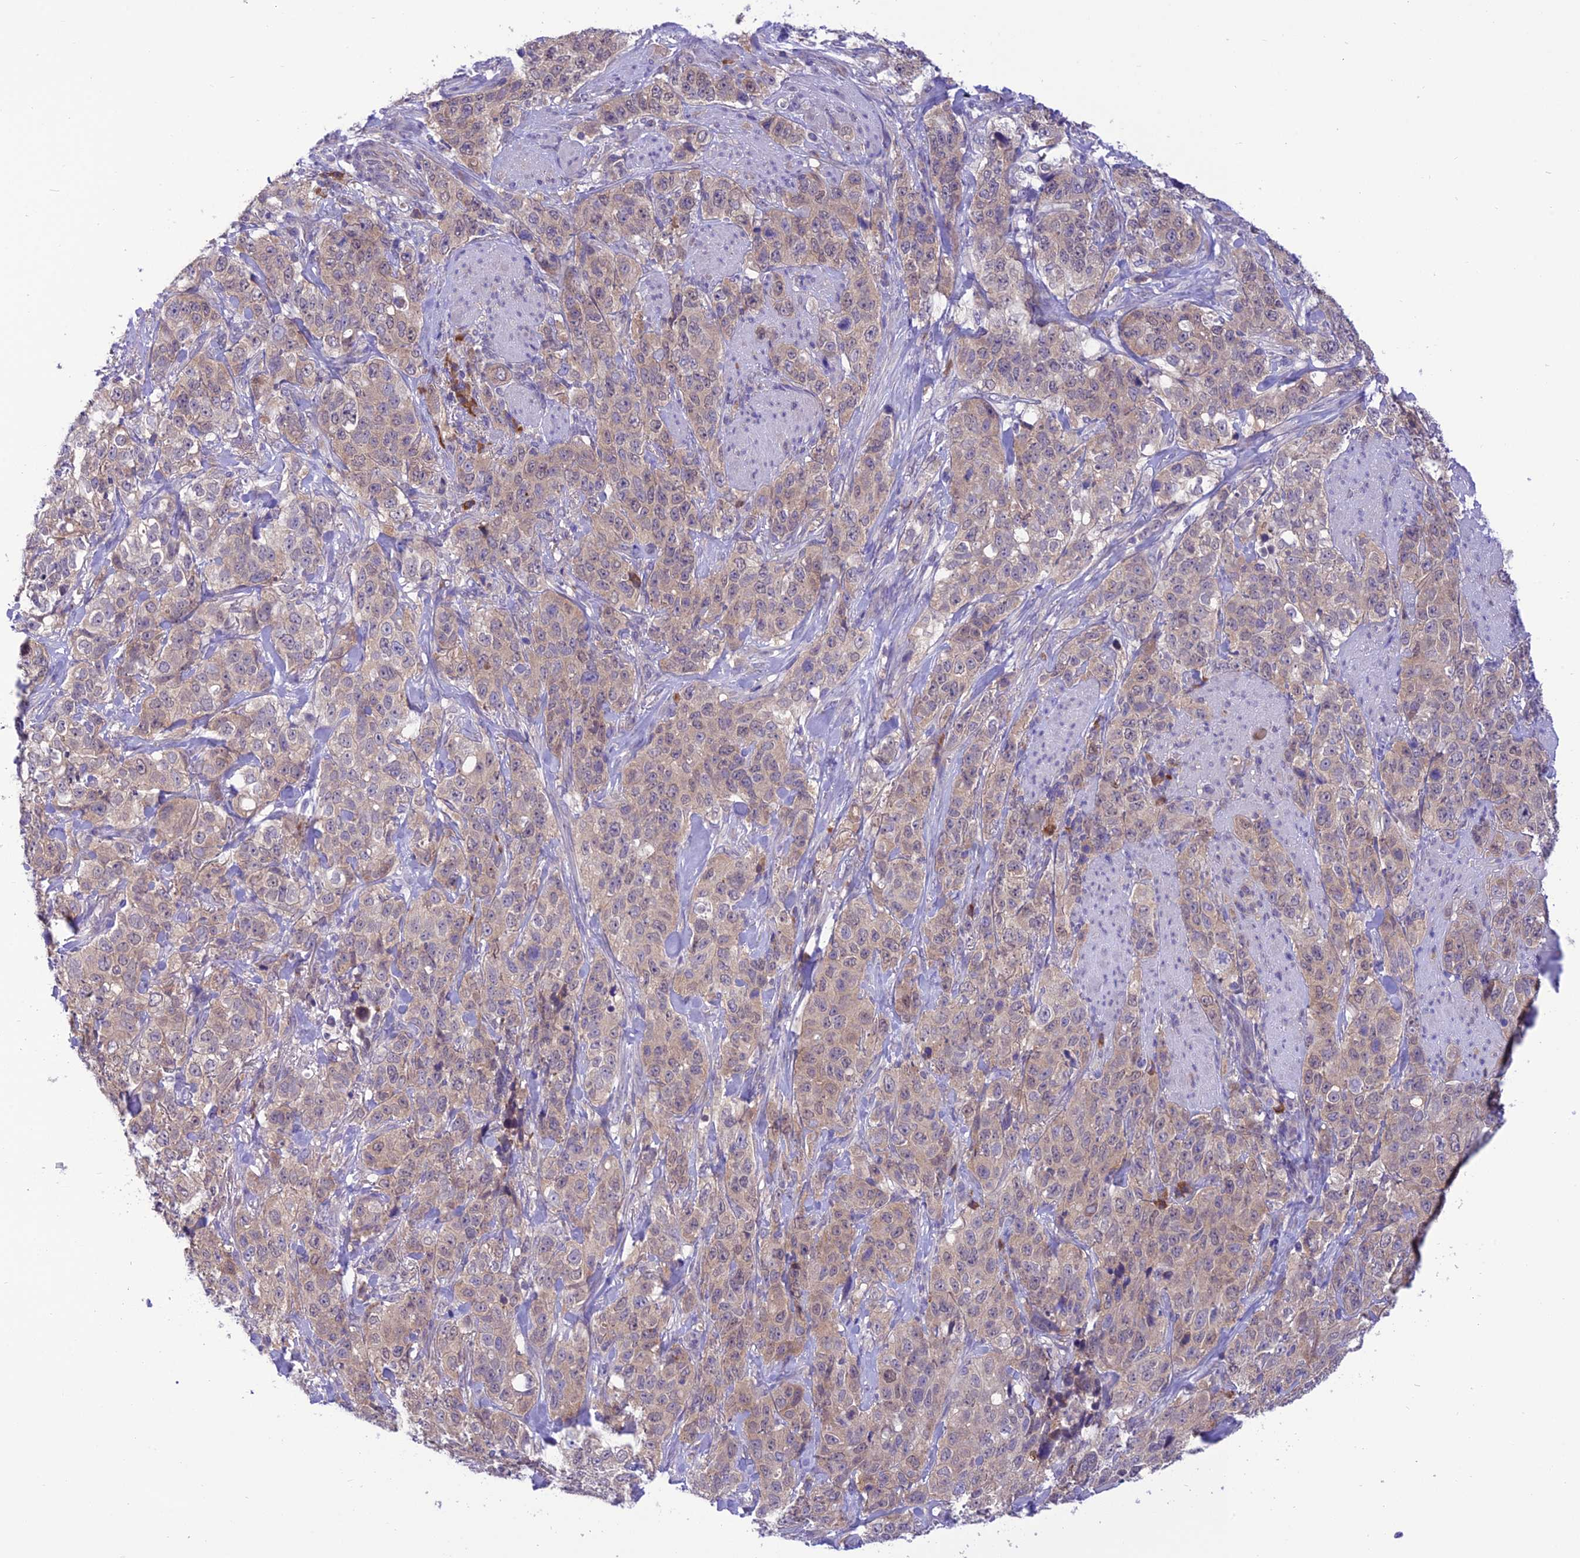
{"staining": {"intensity": "weak", "quantity": "25%-75%", "location": "cytoplasmic/membranous"}, "tissue": "stomach cancer", "cell_type": "Tumor cells", "image_type": "cancer", "snomed": [{"axis": "morphology", "description": "Adenocarcinoma, NOS"}, {"axis": "topography", "description": "Stomach"}], "caption": "This photomicrograph reveals adenocarcinoma (stomach) stained with IHC to label a protein in brown. The cytoplasmic/membranous of tumor cells show weak positivity for the protein. Nuclei are counter-stained blue.", "gene": "RNF126", "patient": {"sex": "male", "age": 48}}